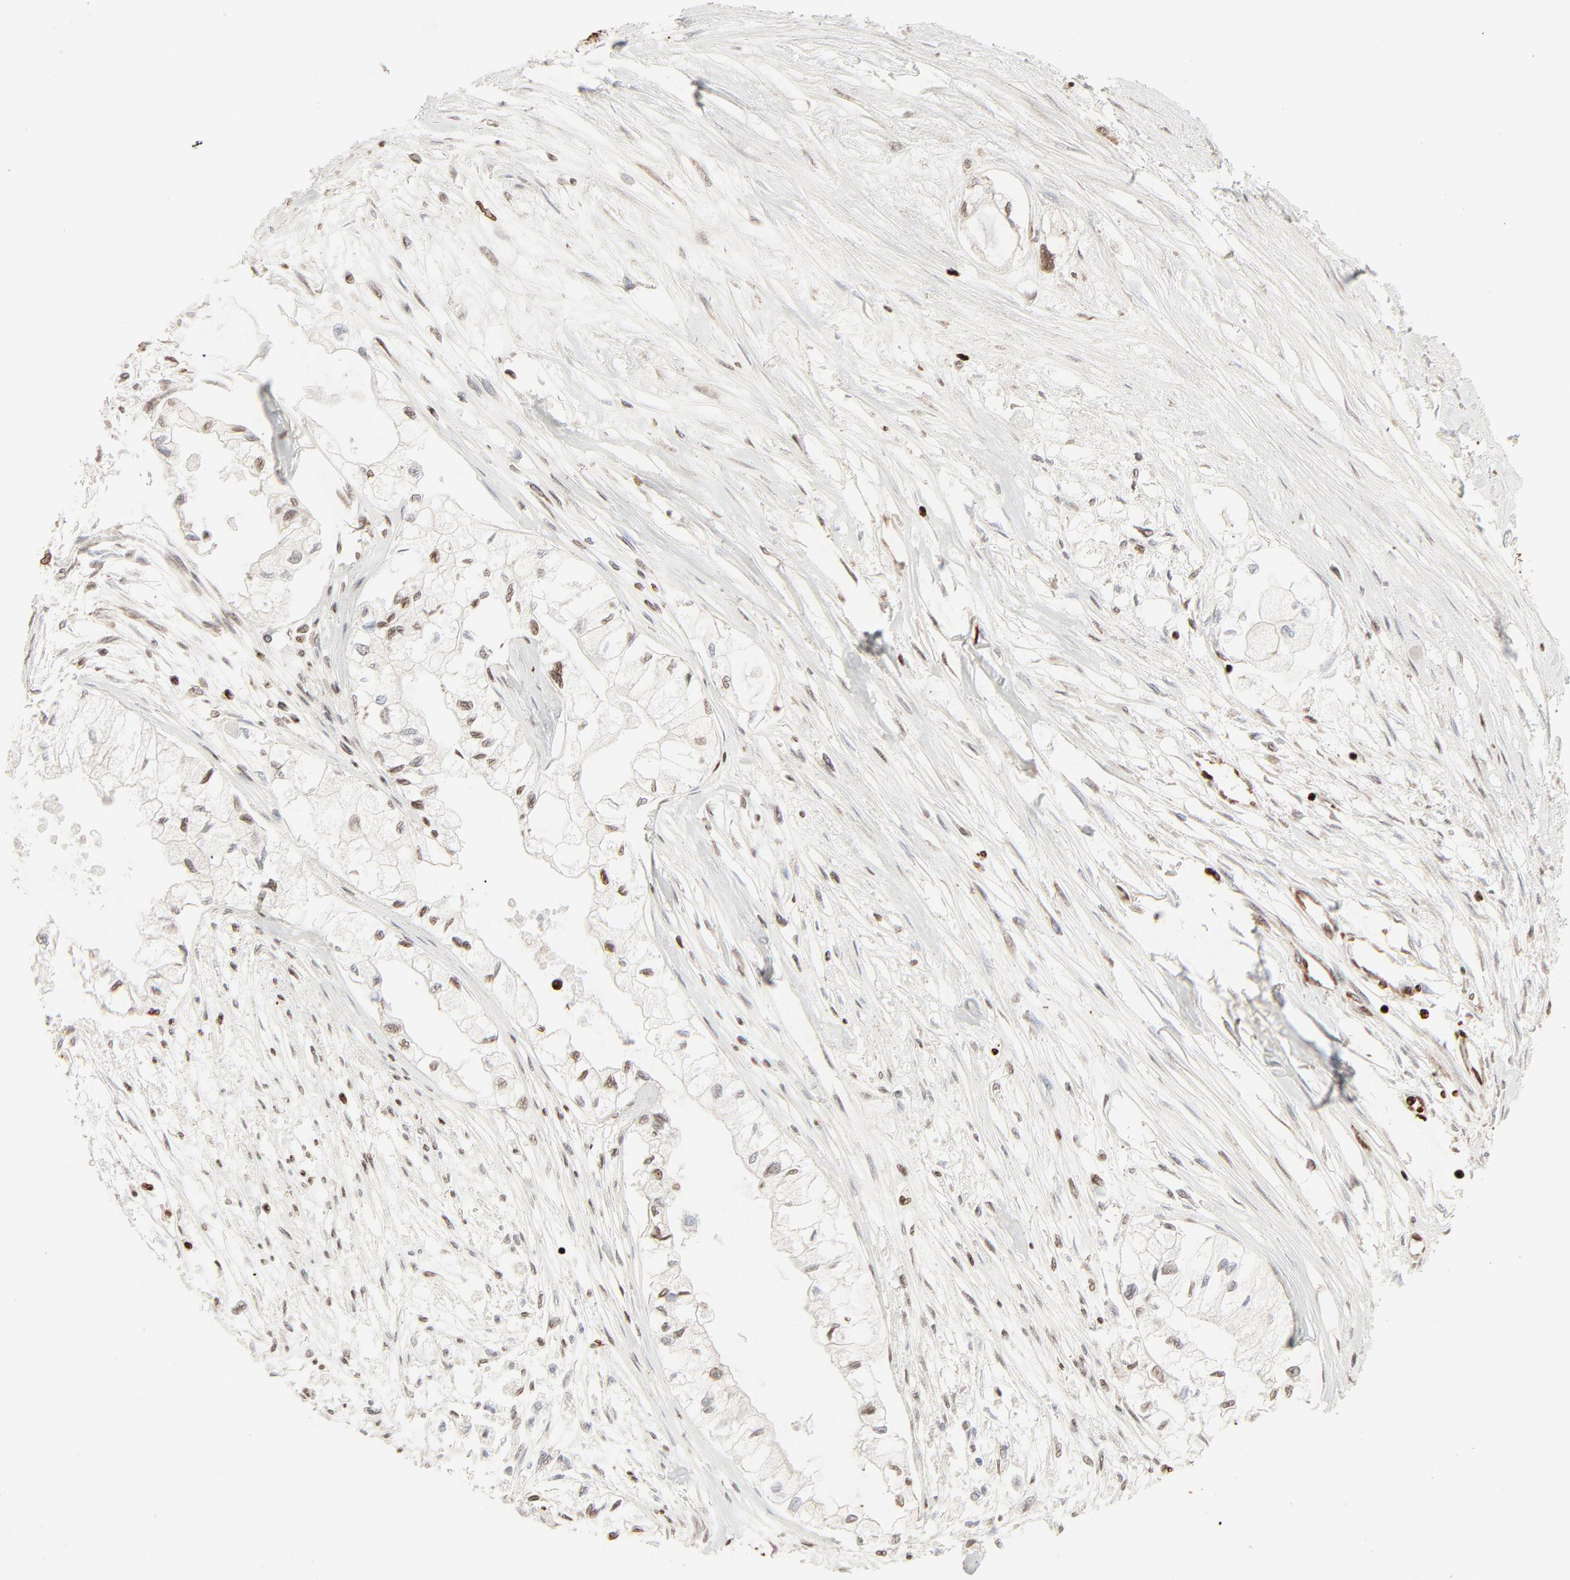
{"staining": {"intensity": "moderate", "quantity": ">75%", "location": "nuclear"}, "tissue": "pancreatic cancer", "cell_type": "Tumor cells", "image_type": "cancer", "snomed": [{"axis": "morphology", "description": "Adenocarcinoma, NOS"}, {"axis": "topography", "description": "Pancreas"}], "caption": "The photomicrograph exhibits staining of pancreatic cancer, revealing moderate nuclear protein positivity (brown color) within tumor cells.", "gene": "HMGB2", "patient": {"sex": "male", "age": 79}}